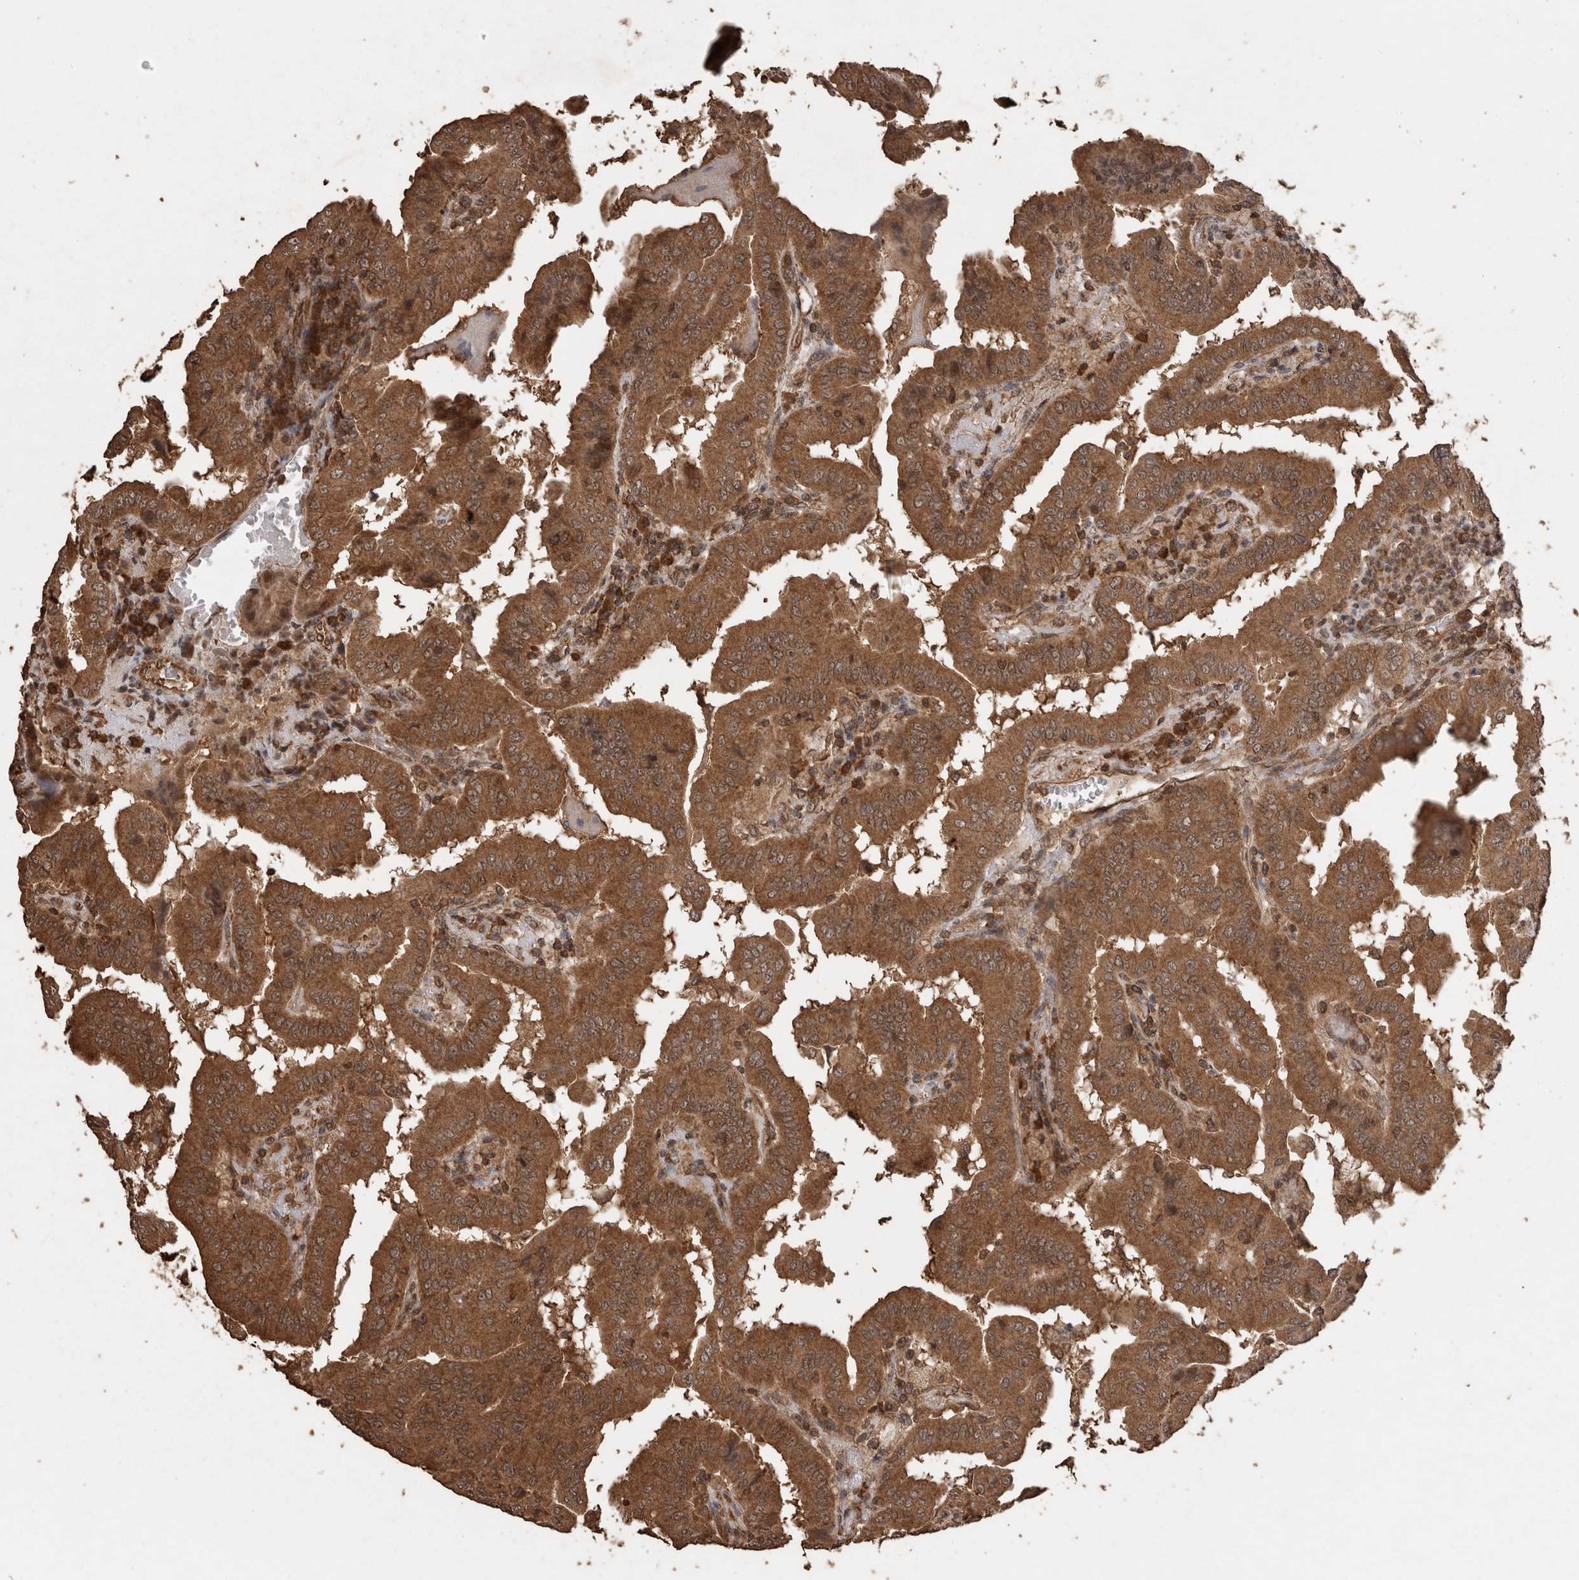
{"staining": {"intensity": "strong", "quantity": ">75%", "location": "cytoplasmic/membranous"}, "tissue": "thyroid cancer", "cell_type": "Tumor cells", "image_type": "cancer", "snomed": [{"axis": "morphology", "description": "Papillary adenocarcinoma, NOS"}, {"axis": "topography", "description": "Thyroid gland"}], "caption": "Immunohistochemical staining of papillary adenocarcinoma (thyroid) demonstrates high levels of strong cytoplasmic/membranous protein staining in approximately >75% of tumor cells. Using DAB (3,3'-diaminobenzidine) (brown) and hematoxylin (blue) stains, captured at high magnification using brightfield microscopy.", "gene": "PINK1", "patient": {"sex": "male", "age": 33}}